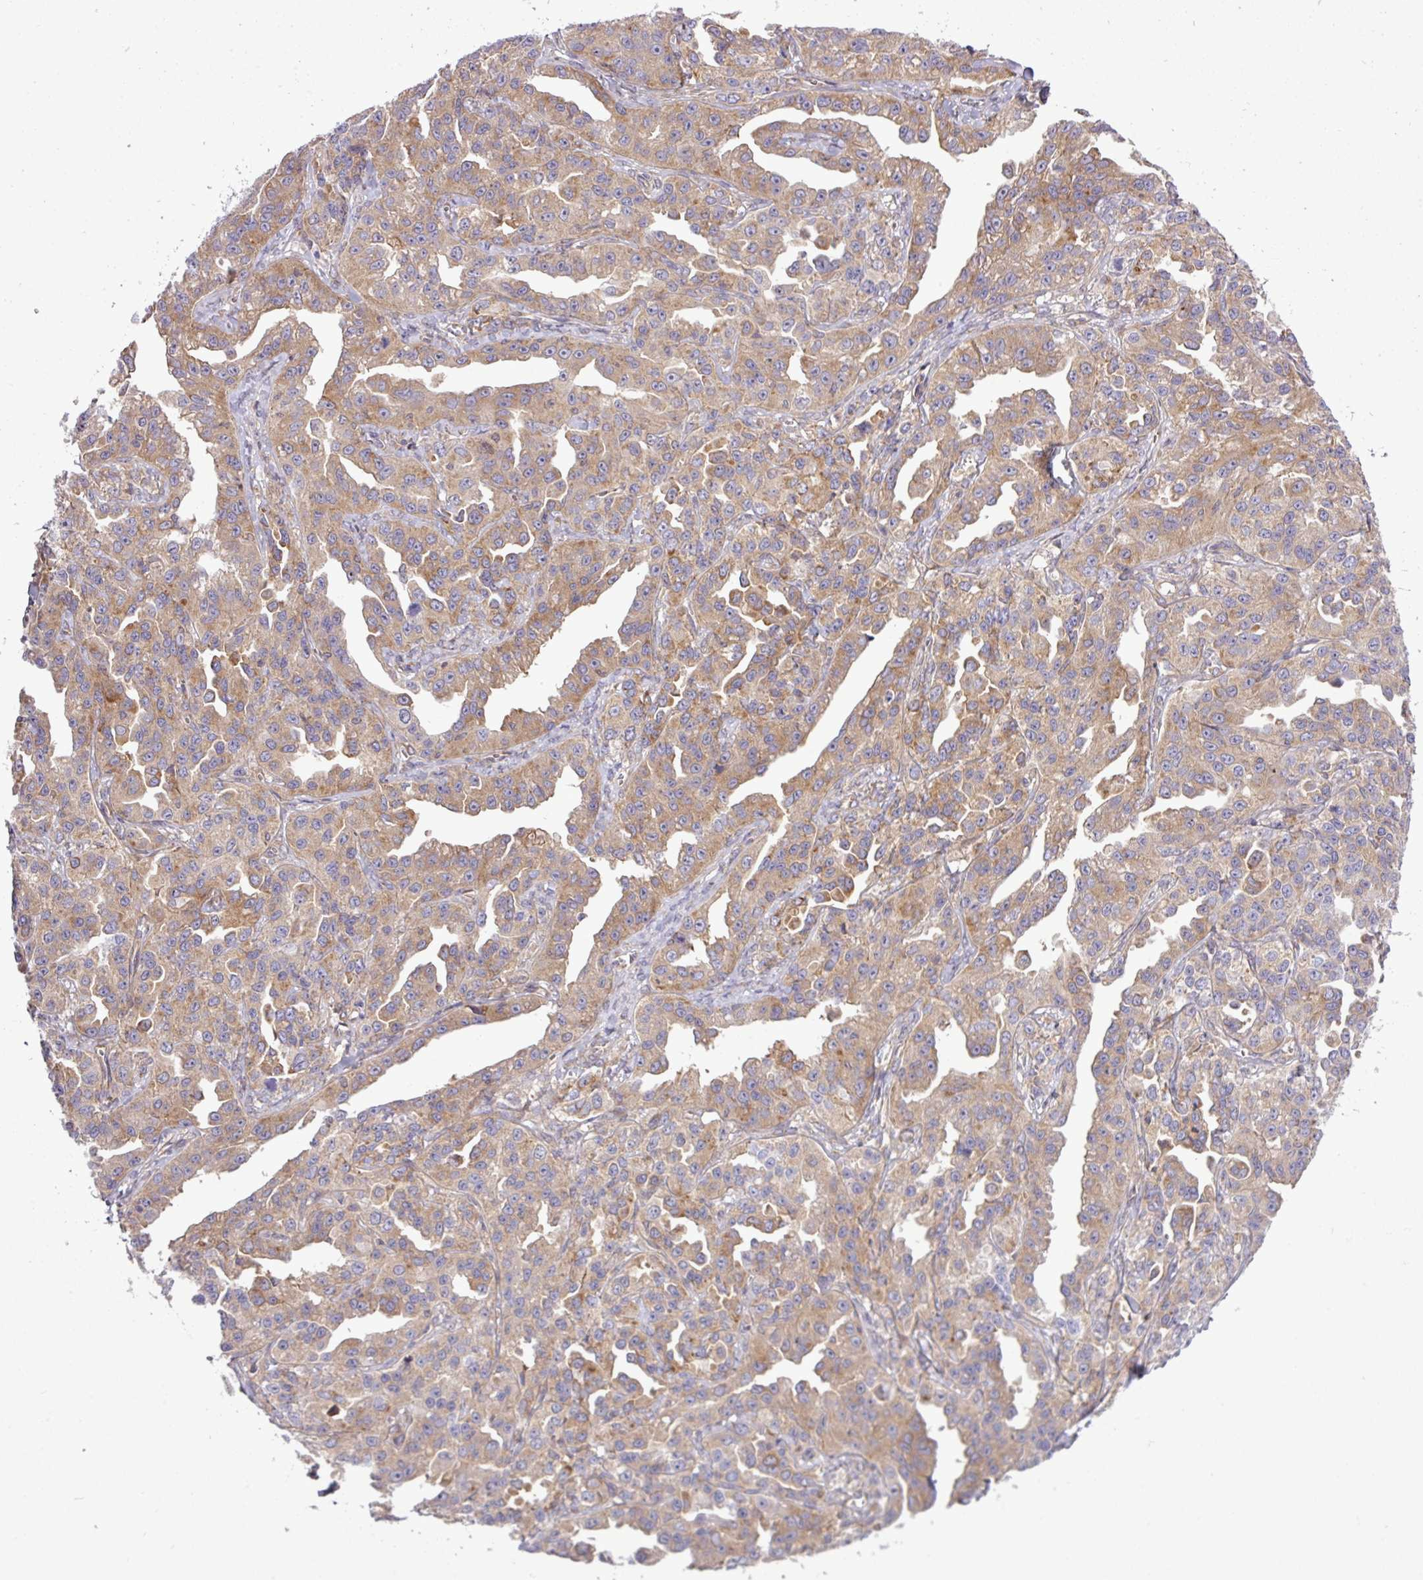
{"staining": {"intensity": "moderate", "quantity": ">75%", "location": "cytoplasmic/membranous"}, "tissue": "ovarian cancer", "cell_type": "Tumor cells", "image_type": "cancer", "snomed": [{"axis": "morphology", "description": "Cystadenocarcinoma, serous, NOS"}, {"axis": "topography", "description": "Ovary"}], "caption": "IHC photomicrograph of human ovarian cancer (serous cystadenocarcinoma) stained for a protein (brown), which shows medium levels of moderate cytoplasmic/membranous staining in about >75% of tumor cells.", "gene": "FAM222B", "patient": {"sex": "female", "age": 75}}